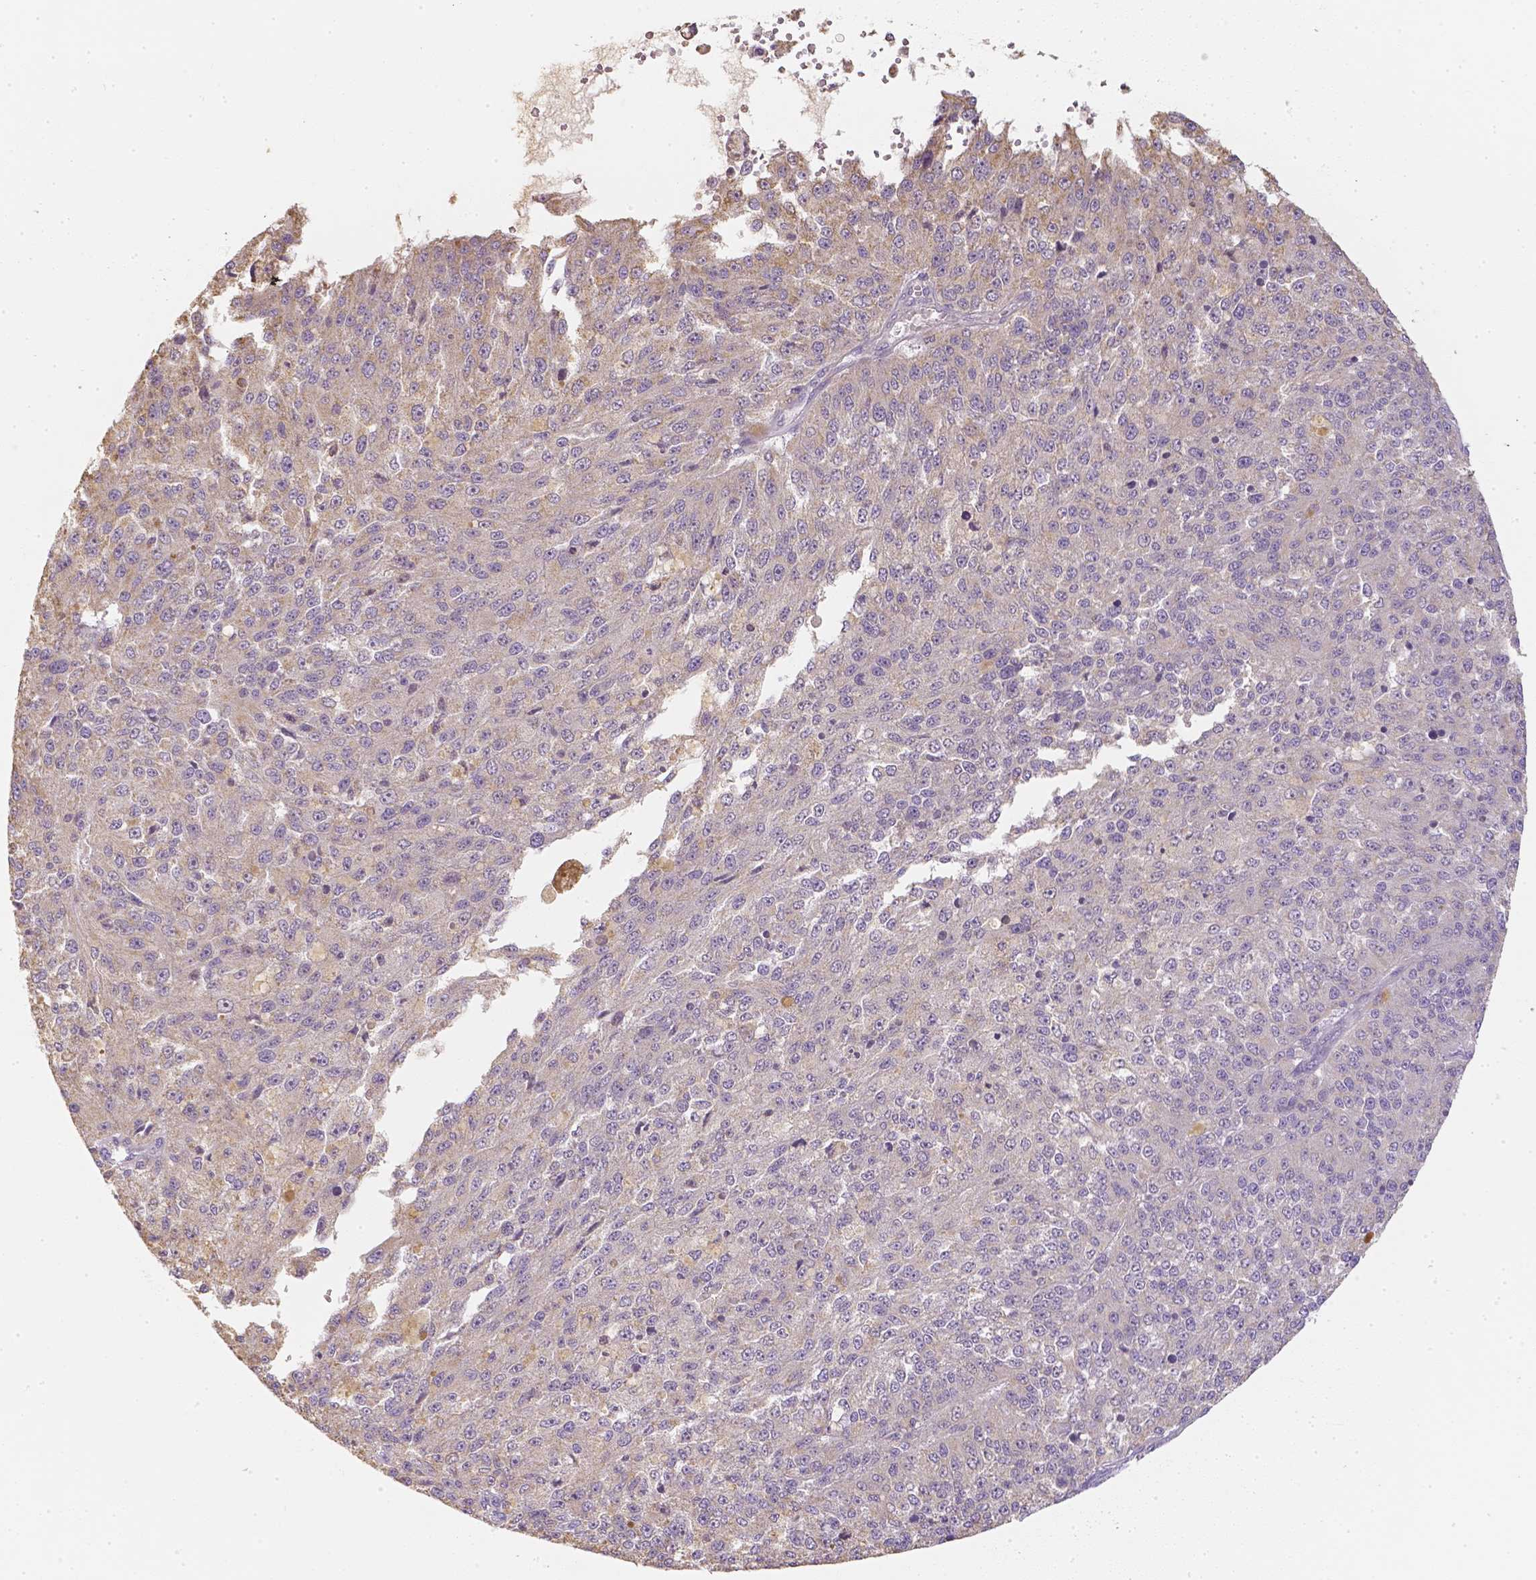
{"staining": {"intensity": "negative", "quantity": "none", "location": "none"}, "tissue": "melanoma", "cell_type": "Tumor cells", "image_type": "cancer", "snomed": [{"axis": "morphology", "description": "Malignant melanoma, Metastatic site"}, {"axis": "topography", "description": "Lymph node"}], "caption": "Photomicrograph shows no significant protein staining in tumor cells of malignant melanoma (metastatic site).", "gene": "NVL", "patient": {"sex": "female", "age": 64}}